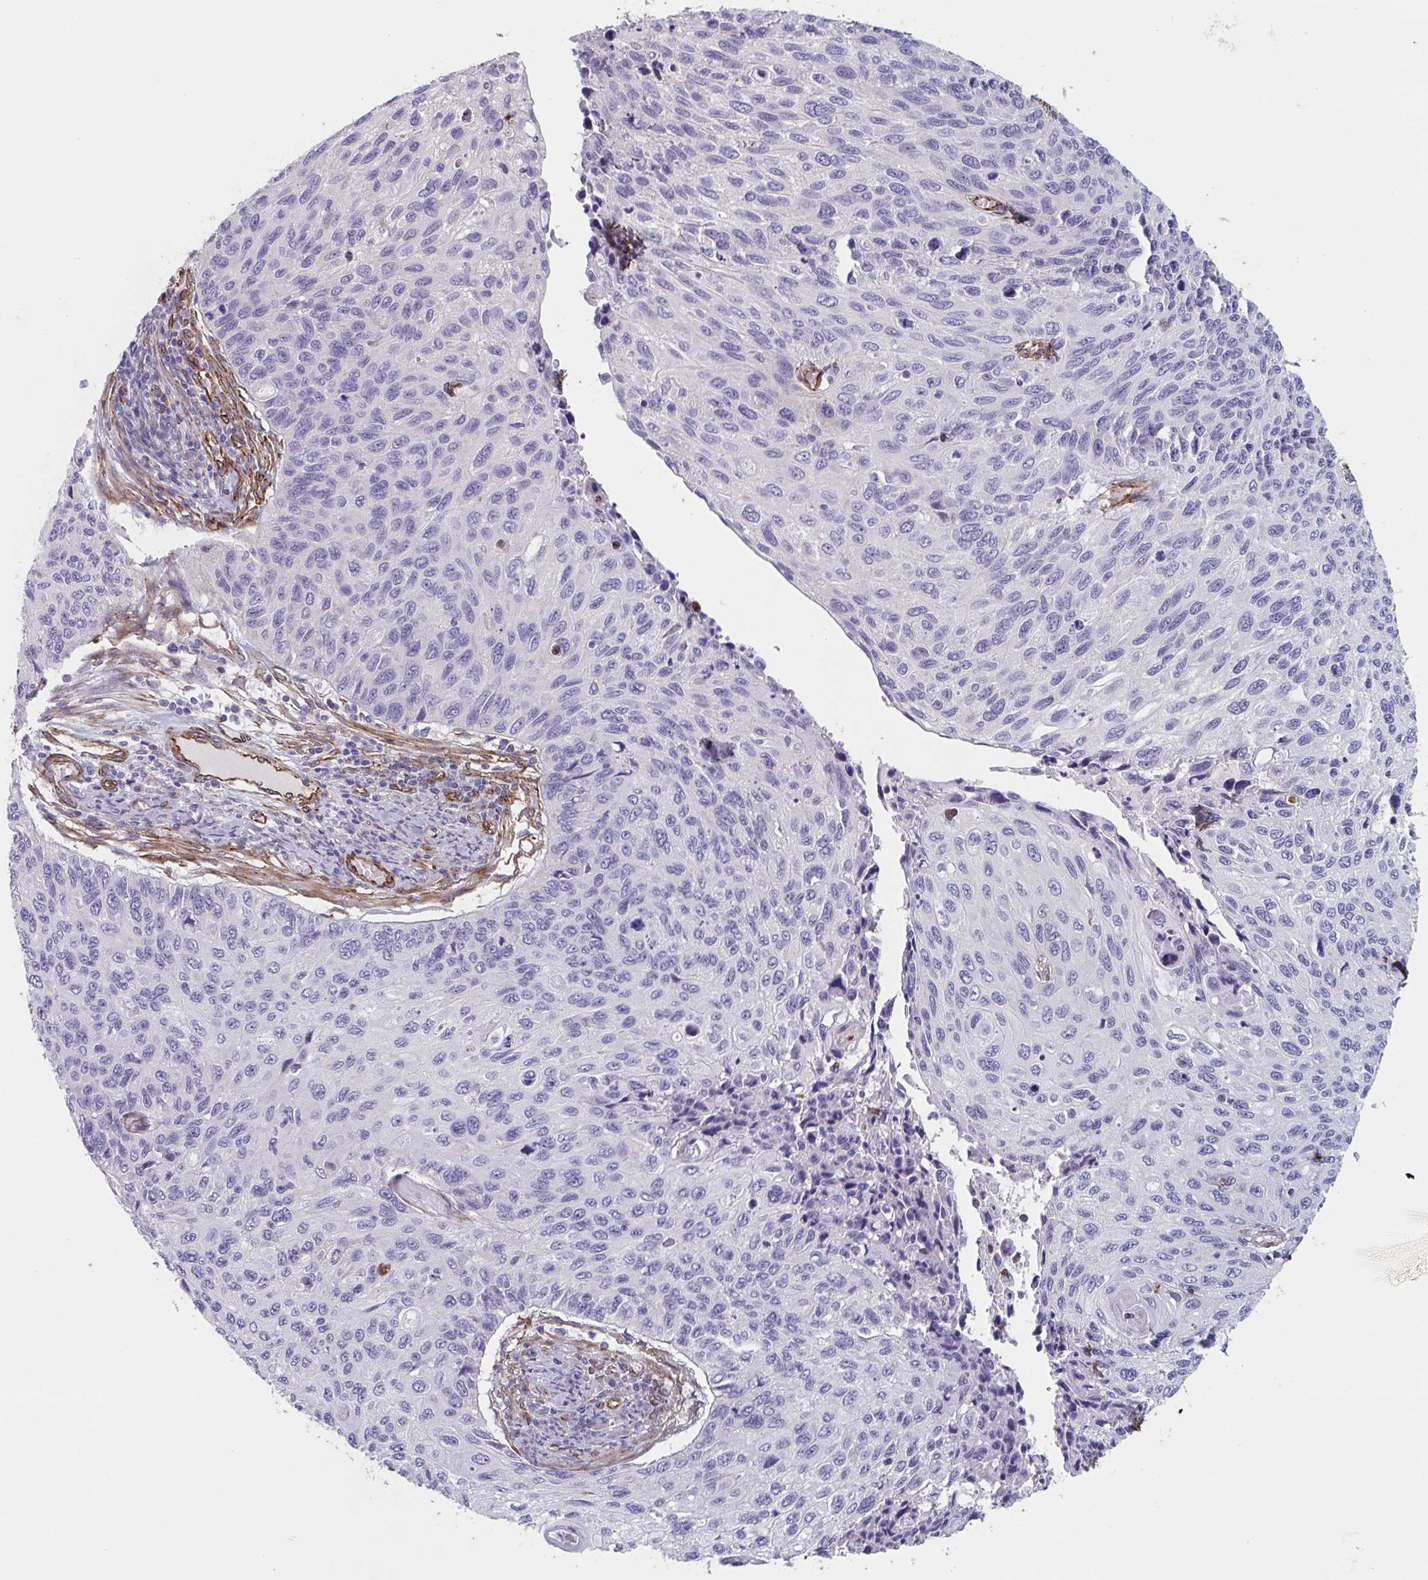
{"staining": {"intensity": "negative", "quantity": "none", "location": "none"}, "tissue": "cervical cancer", "cell_type": "Tumor cells", "image_type": "cancer", "snomed": [{"axis": "morphology", "description": "Squamous cell carcinoma, NOS"}, {"axis": "topography", "description": "Cervix"}], "caption": "The micrograph demonstrates no significant positivity in tumor cells of cervical cancer (squamous cell carcinoma).", "gene": "CITED4", "patient": {"sex": "female", "age": 70}}